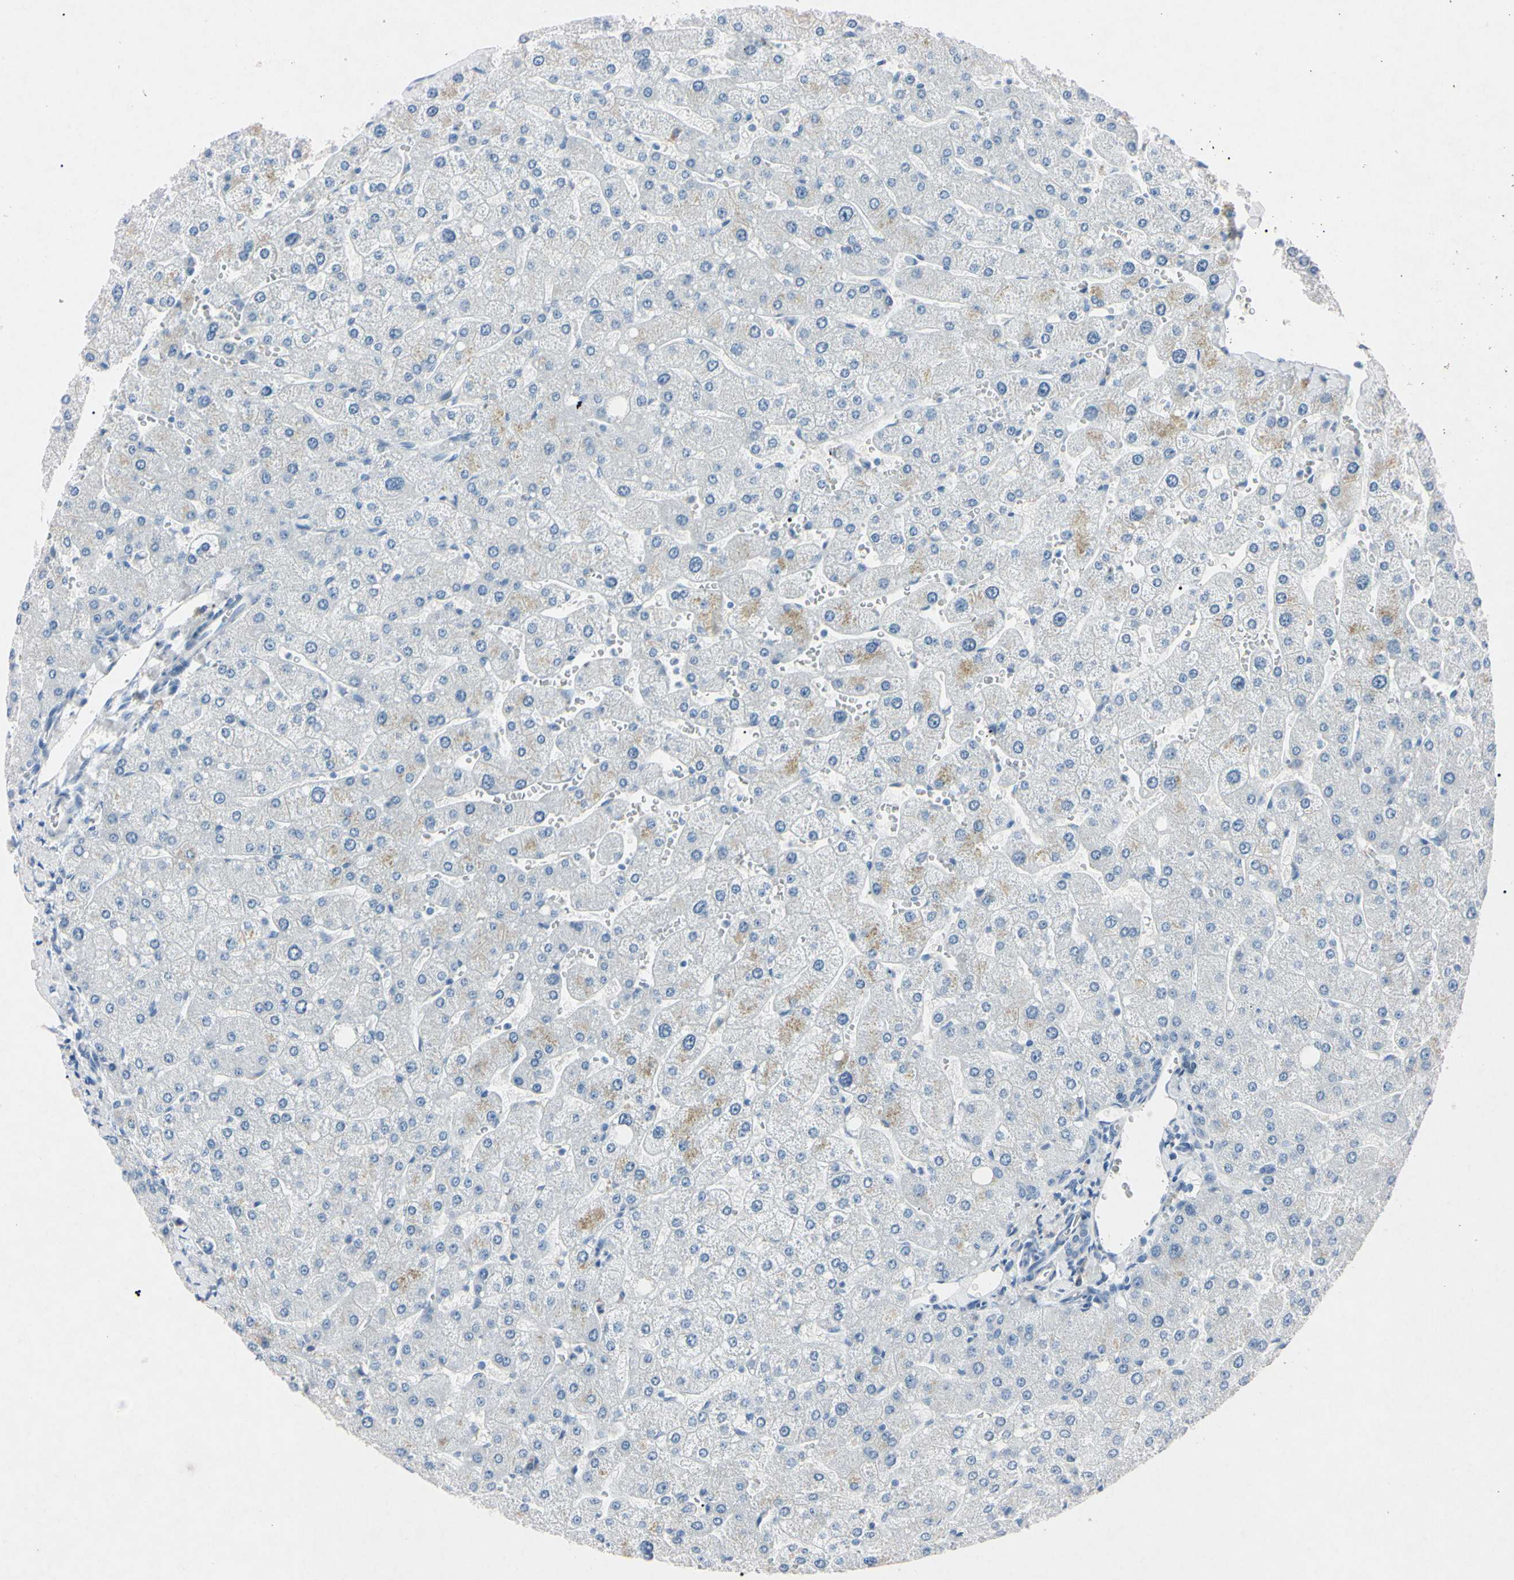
{"staining": {"intensity": "negative", "quantity": "none", "location": "none"}, "tissue": "liver", "cell_type": "Cholangiocytes", "image_type": "normal", "snomed": [{"axis": "morphology", "description": "Normal tissue, NOS"}, {"axis": "topography", "description": "Liver"}], "caption": "Immunohistochemistry (IHC) photomicrograph of benign liver stained for a protein (brown), which exhibits no expression in cholangiocytes.", "gene": "ELN", "patient": {"sex": "male", "age": 55}}